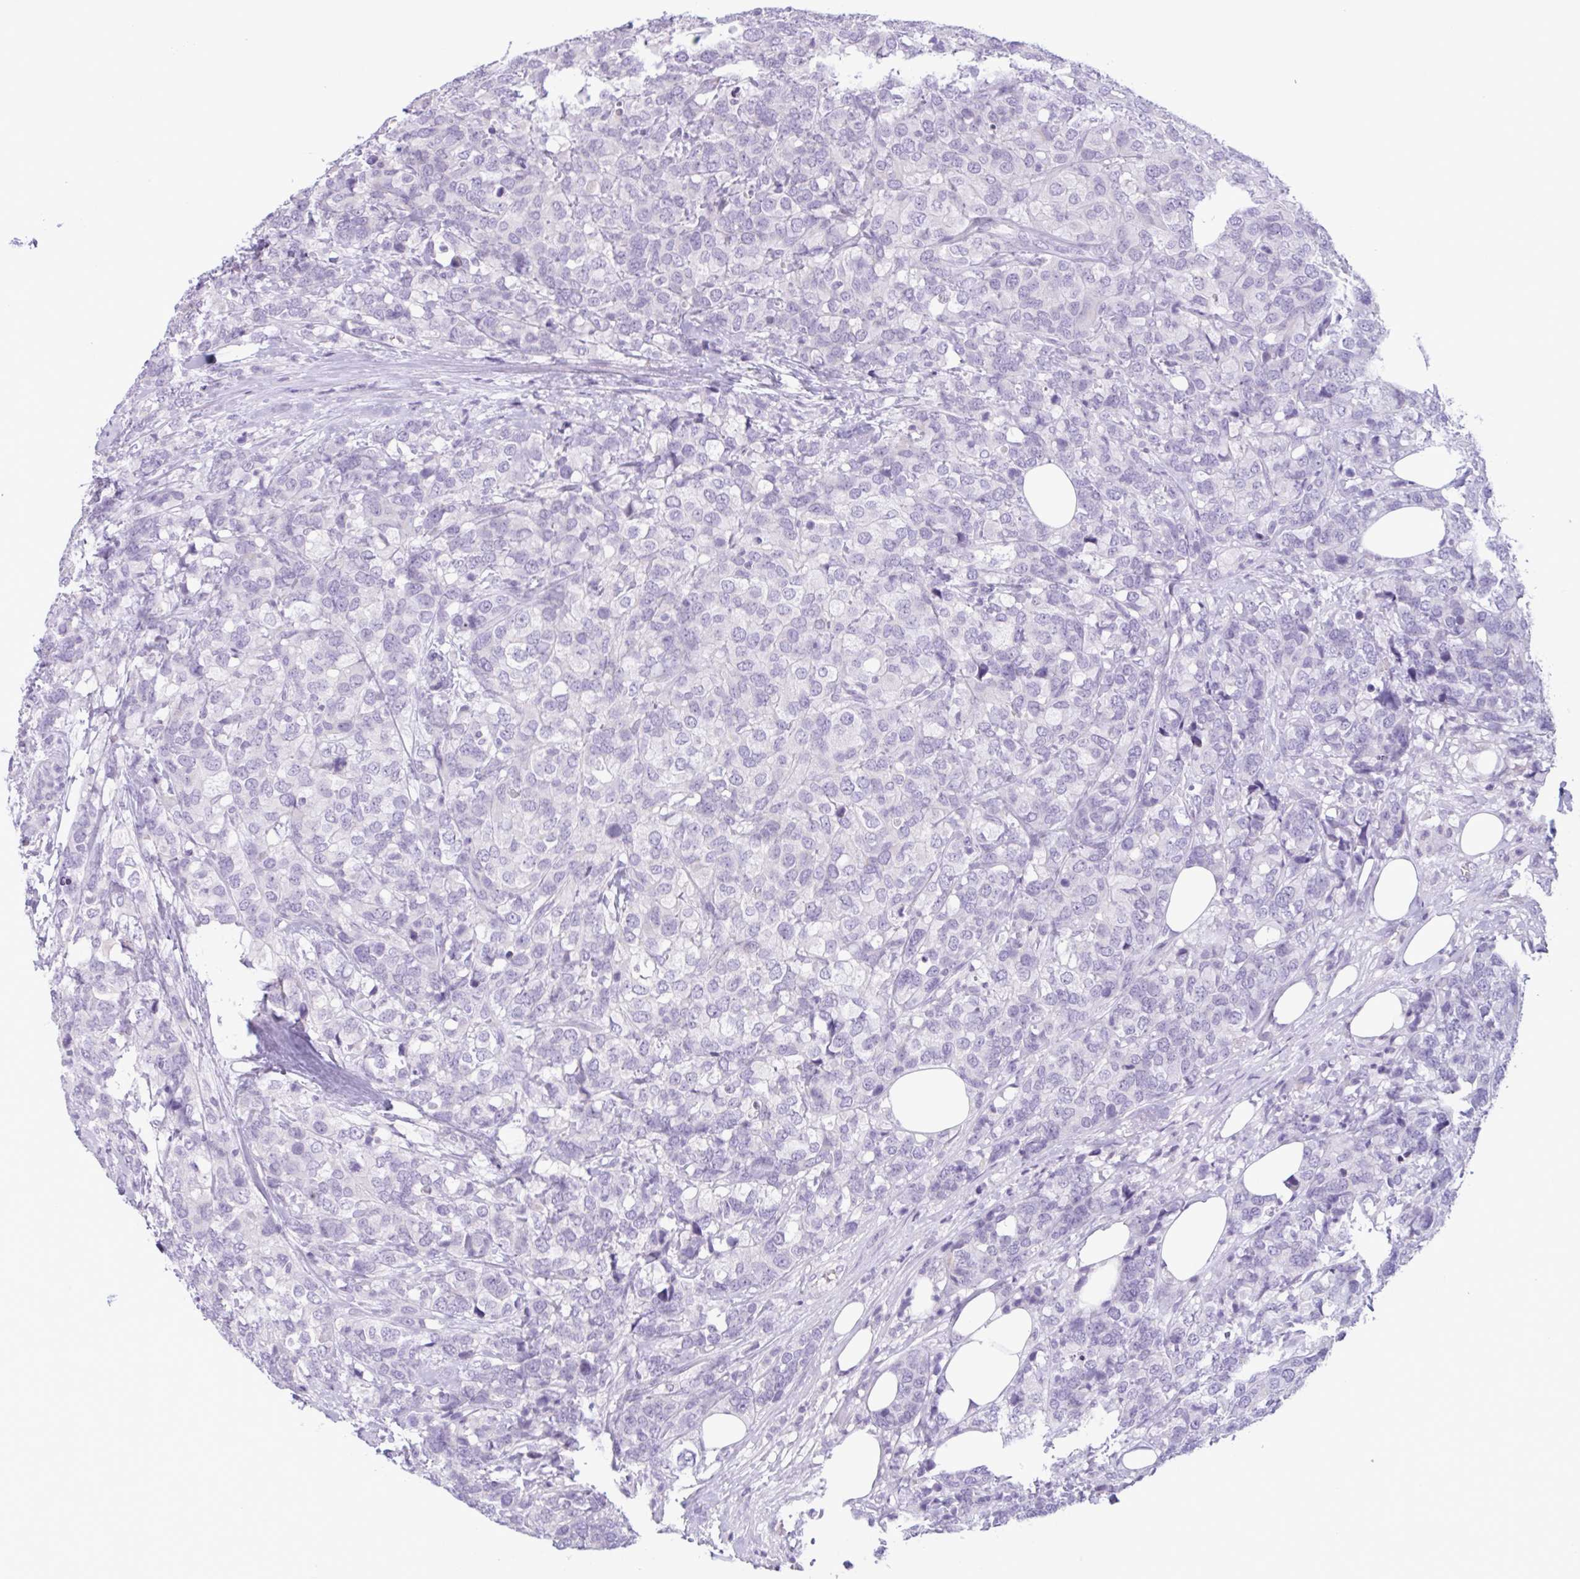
{"staining": {"intensity": "negative", "quantity": "none", "location": "none"}, "tissue": "breast cancer", "cell_type": "Tumor cells", "image_type": "cancer", "snomed": [{"axis": "morphology", "description": "Lobular carcinoma"}, {"axis": "topography", "description": "Breast"}], "caption": "The micrograph reveals no staining of tumor cells in lobular carcinoma (breast).", "gene": "CTSE", "patient": {"sex": "female", "age": 59}}